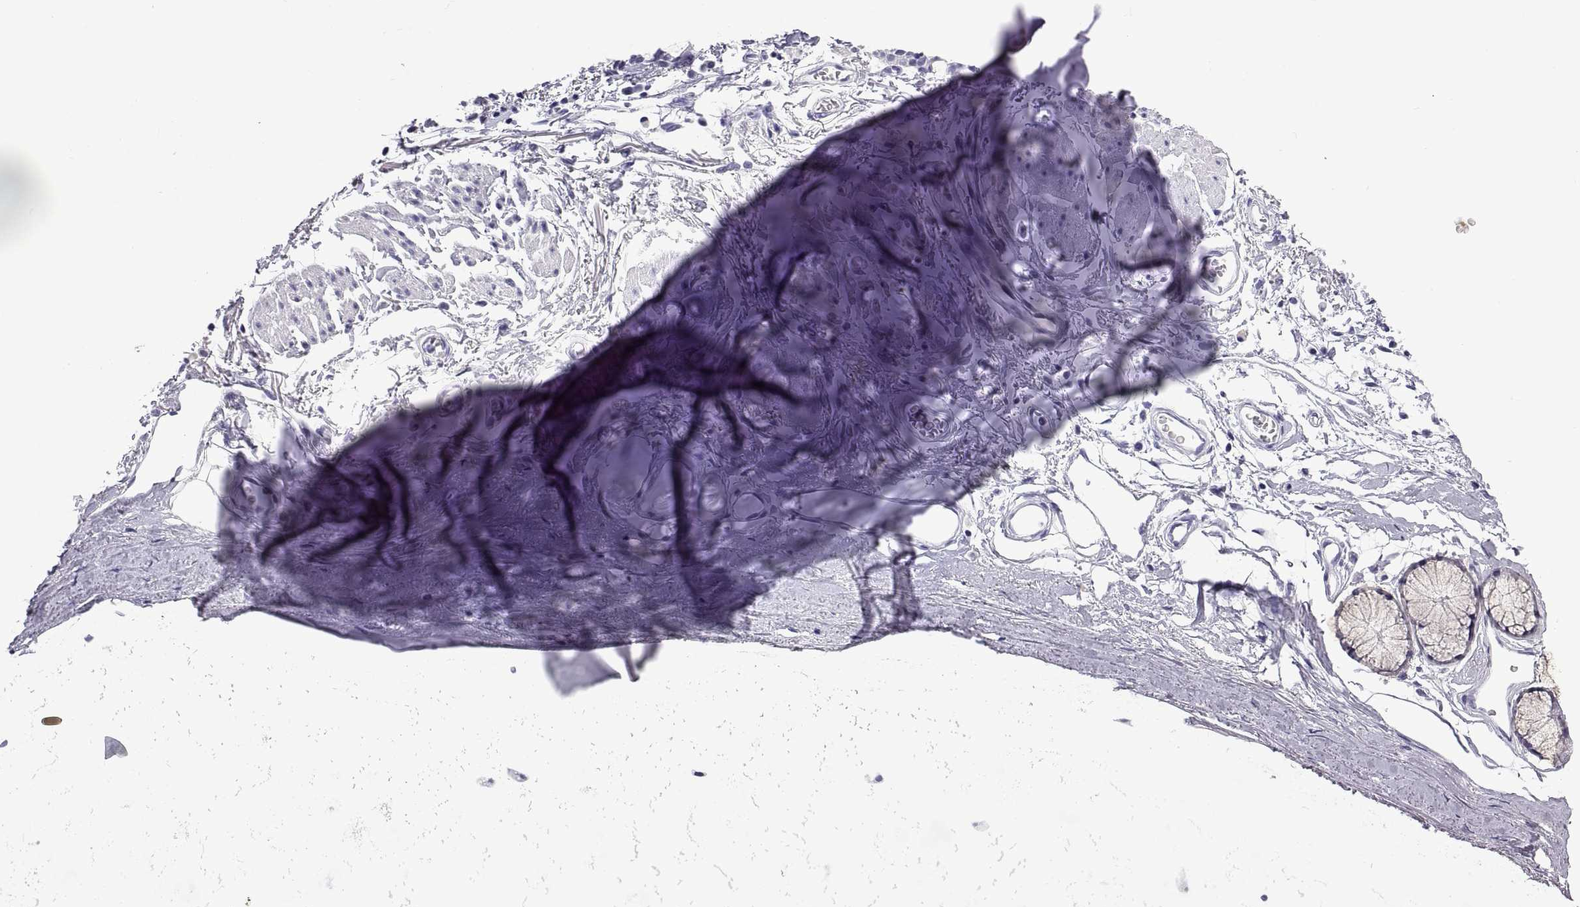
{"staining": {"intensity": "negative", "quantity": "none", "location": "none"}, "tissue": "soft tissue", "cell_type": "Fibroblasts", "image_type": "normal", "snomed": [{"axis": "morphology", "description": "Normal tissue, NOS"}, {"axis": "topography", "description": "Cartilage tissue"}, {"axis": "topography", "description": "Bronchus"}], "caption": "This is a micrograph of IHC staining of benign soft tissue, which shows no positivity in fibroblasts. (Brightfield microscopy of DAB immunohistochemistry at high magnification).", "gene": "CRISP1", "patient": {"sex": "female", "age": 79}}